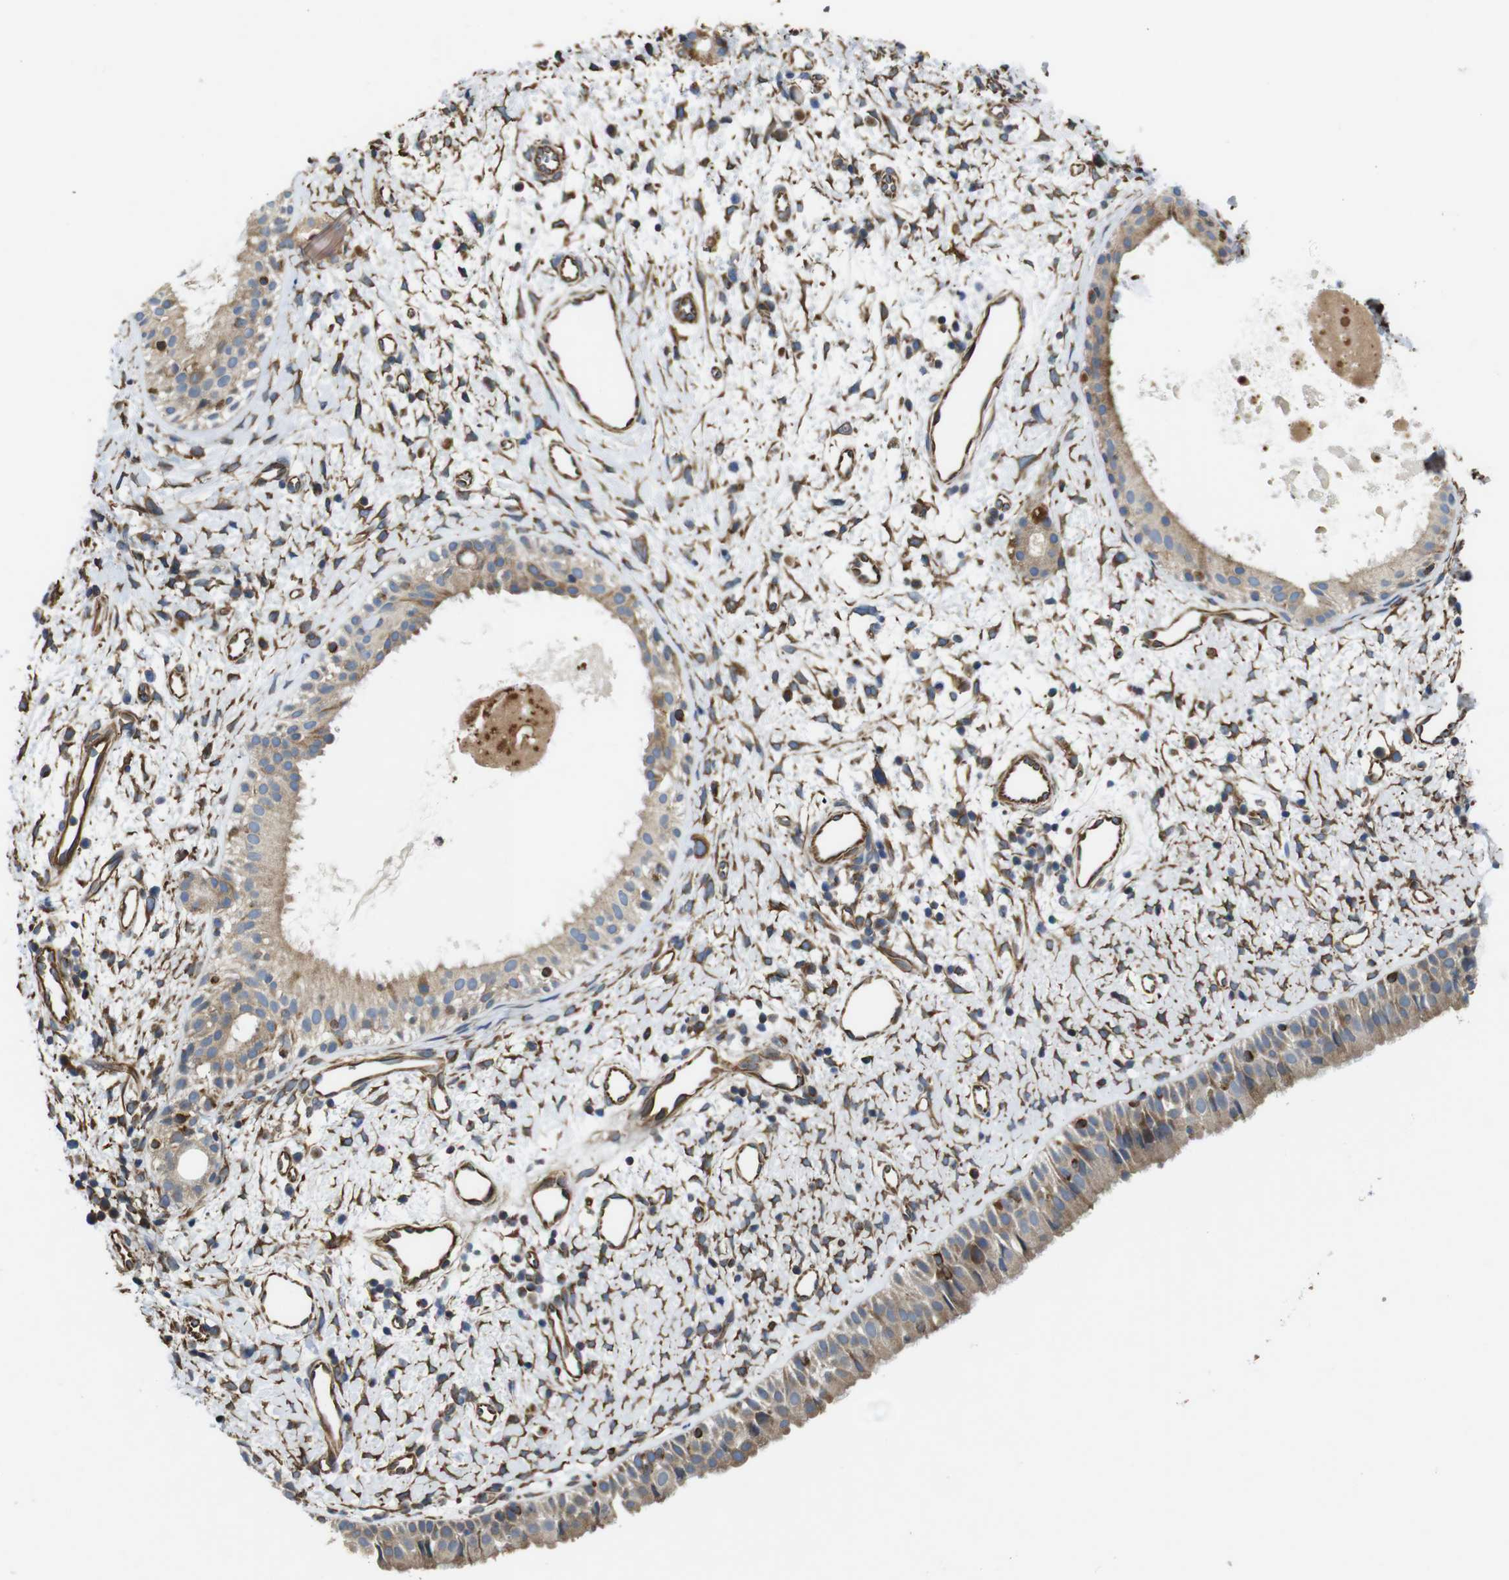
{"staining": {"intensity": "moderate", "quantity": ">75%", "location": "cytoplasmic/membranous"}, "tissue": "nasopharynx", "cell_type": "Respiratory epithelial cells", "image_type": "normal", "snomed": [{"axis": "morphology", "description": "Normal tissue, NOS"}, {"axis": "topography", "description": "Nasopharynx"}], "caption": "High-magnification brightfield microscopy of benign nasopharynx stained with DAB (3,3'-diaminobenzidine) (brown) and counterstained with hematoxylin (blue). respiratory epithelial cells exhibit moderate cytoplasmic/membranous staining is seen in approximately>75% of cells.", "gene": "POMK", "patient": {"sex": "male", "age": 22}}